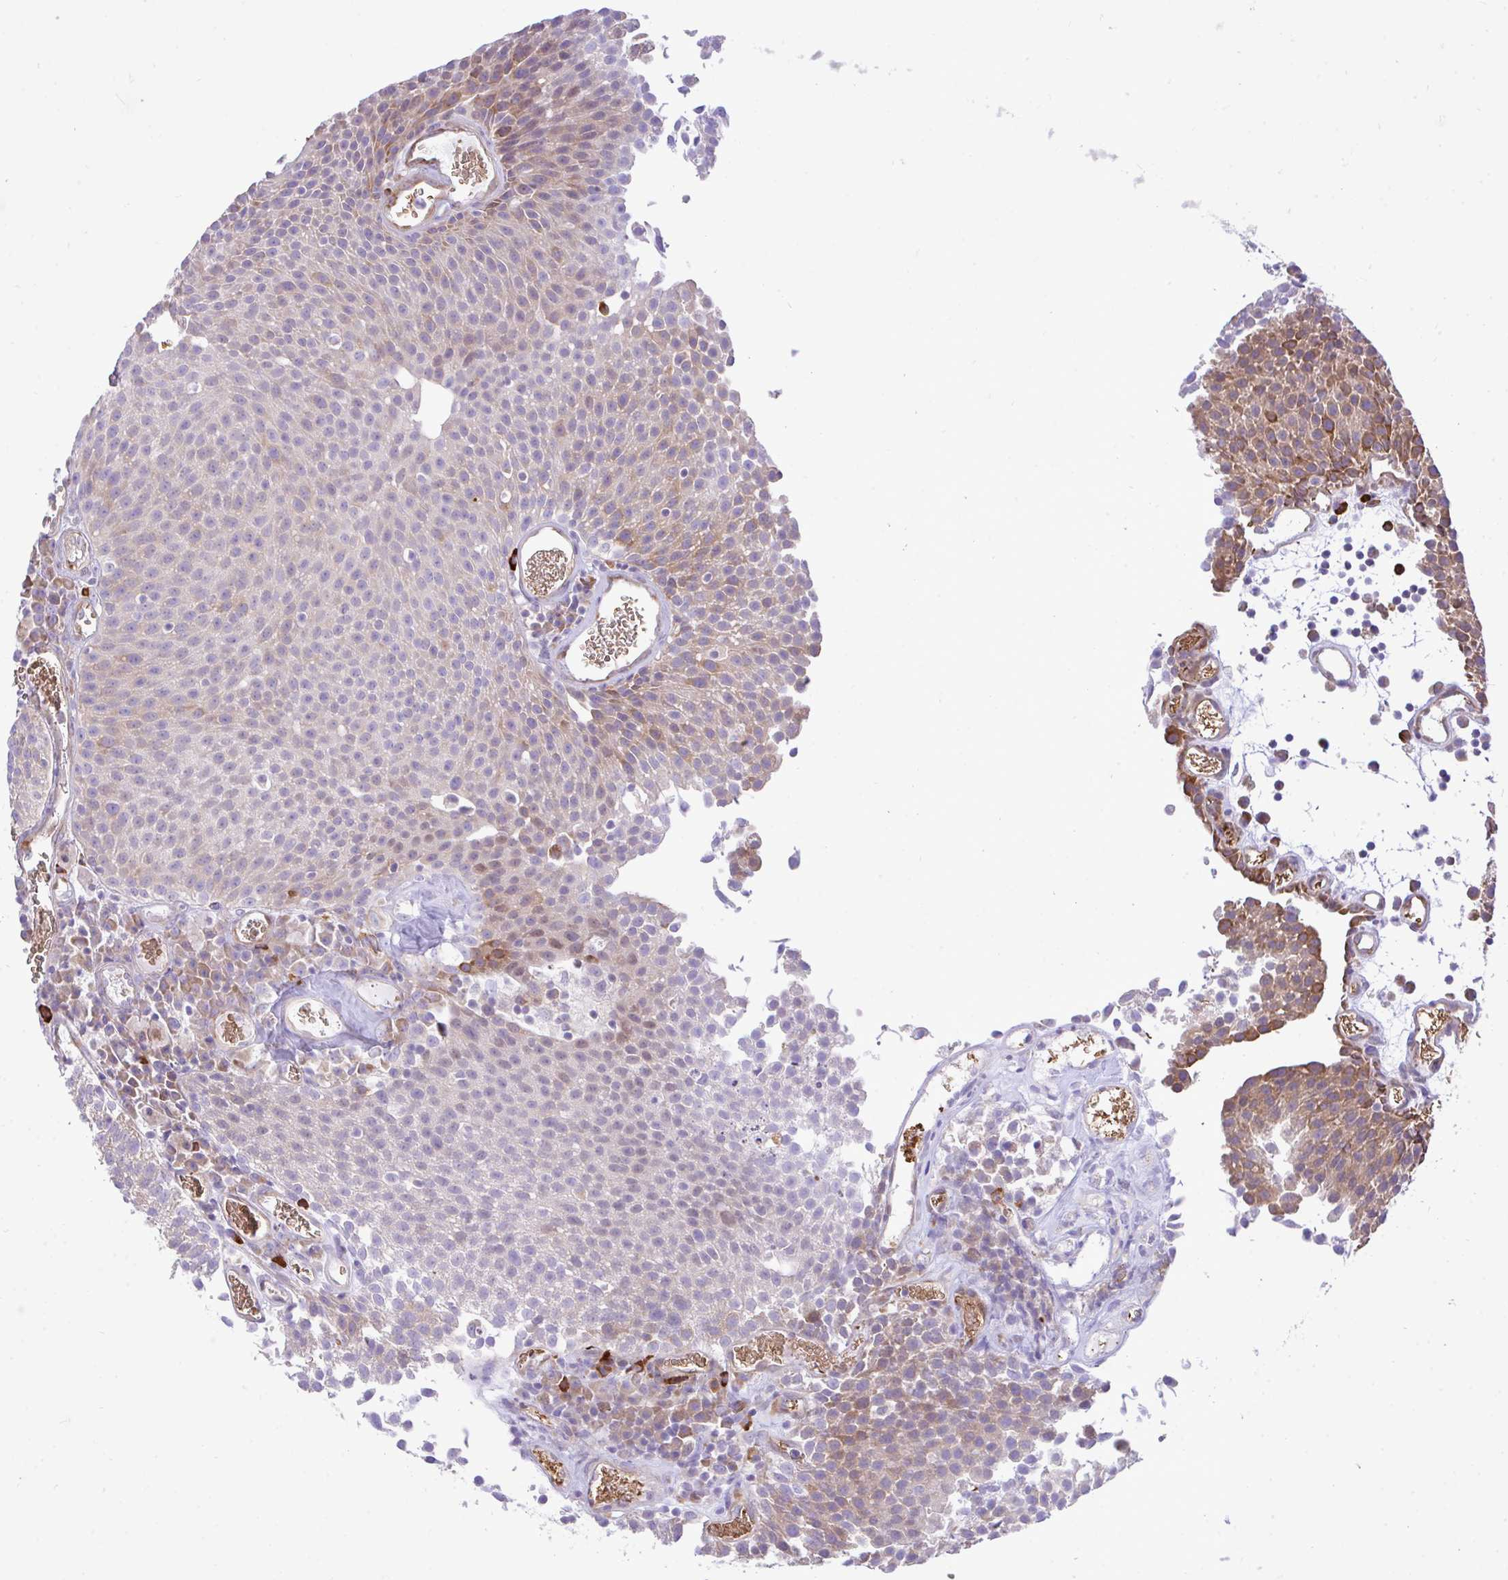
{"staining": {"intensity": "moderate", "quantity": "<25%", "location": "cytoplasmic/membranous"}, "tissue": "urothelial cancer", "cell_type": "Tumor cells", "image_type": "cancer", "snomed": [{"axis": "morphology", "description": "Urothelial carcinoma, Low grade"}, {"axis": "topography", "description": "Urinary bladder"}], "caption": "Low-grade urothelial carcinoma stained with a brown dye demonstrates moderate cytoplasmic/membranous positive positivity in about <25% of tumor cells.", "gene": "EEF1A2", "patient": {"sex": "female", "age": 79}}